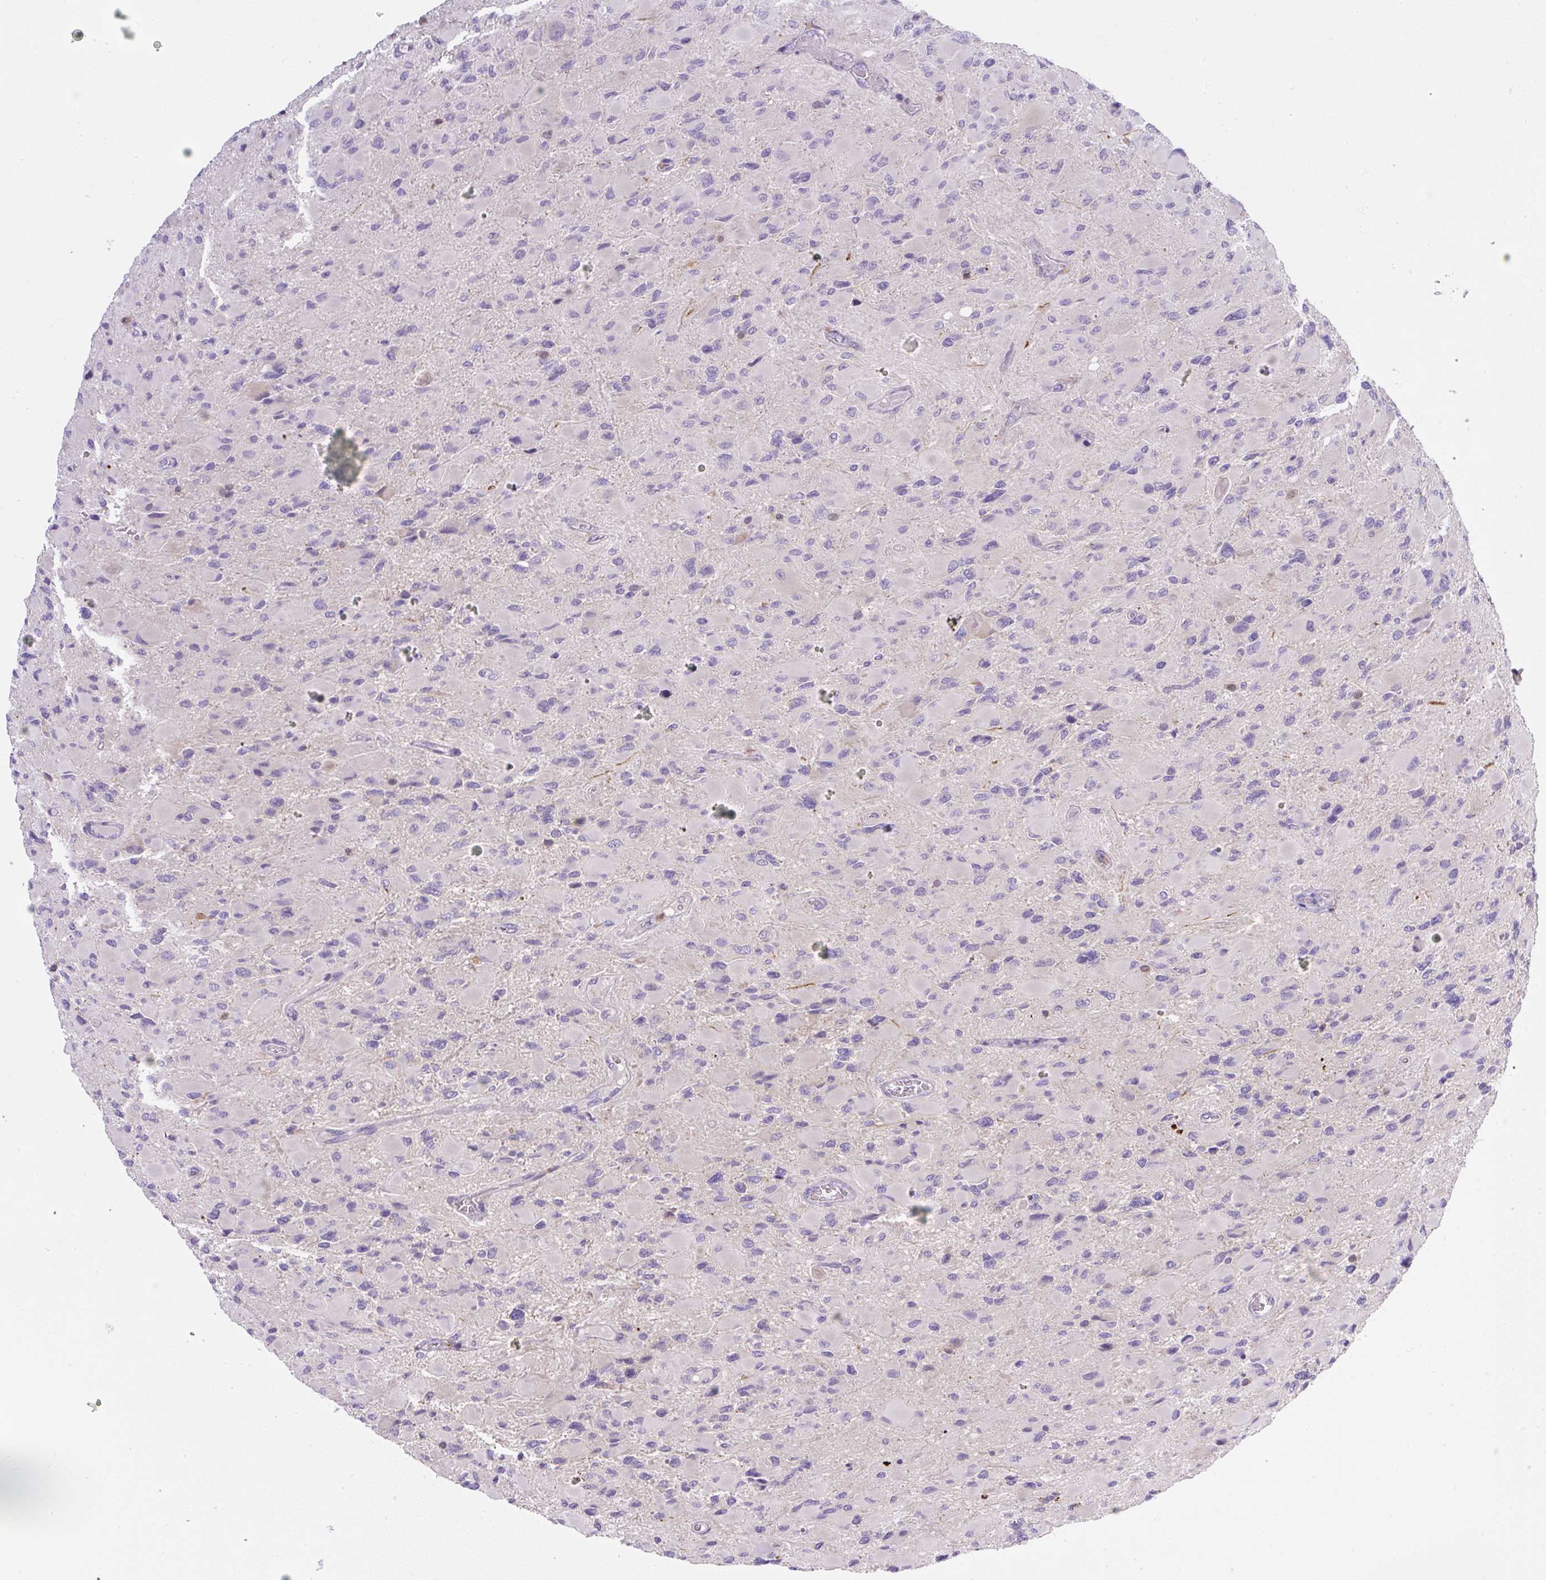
{"staining": {"intensity": "negative", "quantity": "none", "location": "none"}, "tissue": "glioma", "cell_type": "Tumor cells", "image_type": "cancer", "snomed": [{"axis": "morphology", "description": "Glioma, malignant, High grade"}, {"axis": "topography", "description": "Cerebral cortex"}], "caption": "DAB (3,3'-diaminobenzidine) immunohistochemical staining of human glioma exhibits no significant staining in tumor cells. (DAB (3,3'-diaminobenzidine) IHC, high magnification).", "gene": "PIP5KL1", "patient": {"sex": "female", "age": 36}}